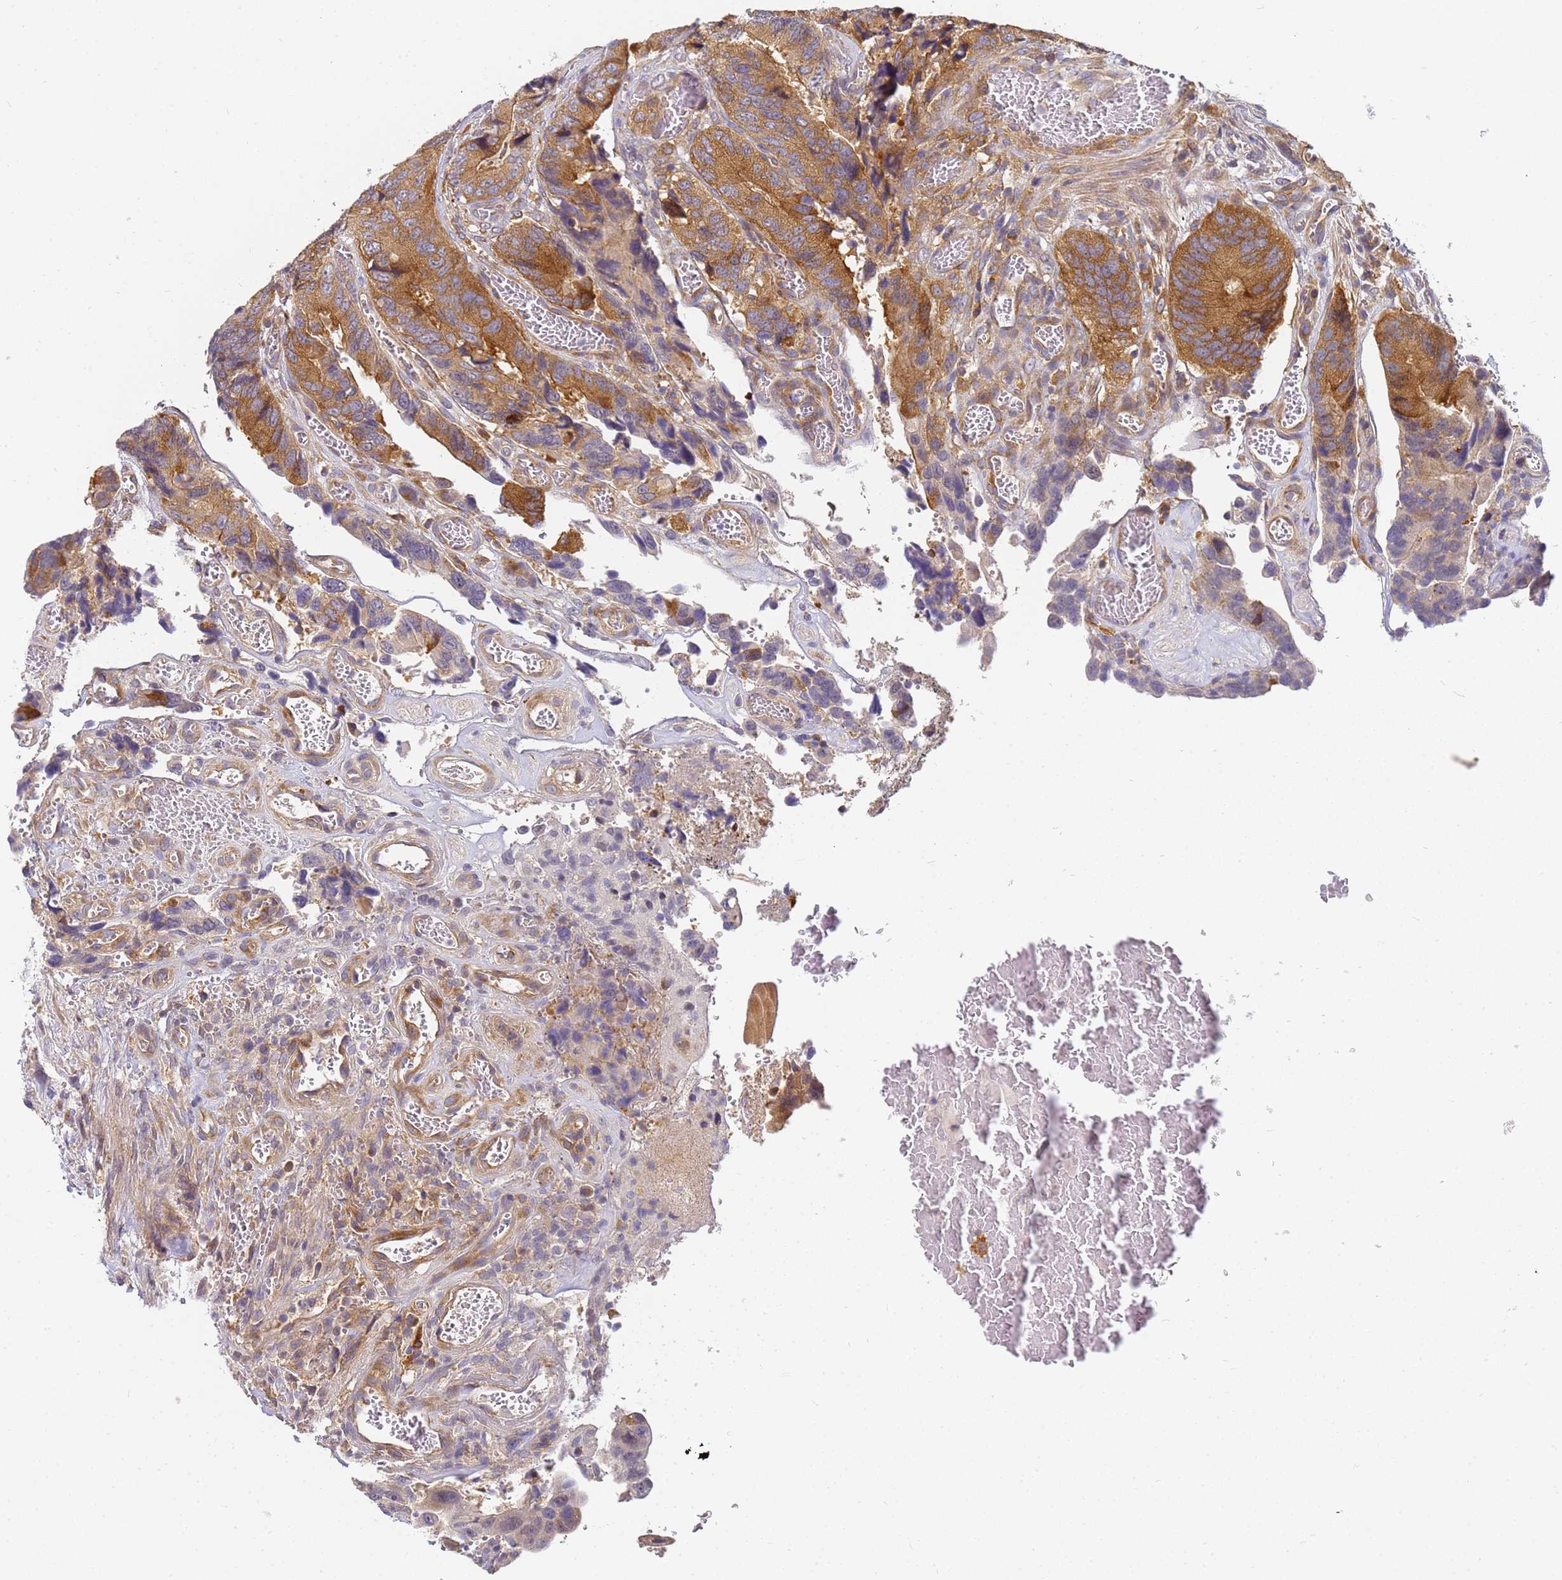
{"staining": {"intensity": "moderate", "quantity": ">75%", "location": "cytoplasmic/membranous"}, "tissue": "colorectal cancer", "cell_type": "Tumor cells", "image_type": "cancer", "snomed": [{"axis": "morphology", "description": "Adenocarcinoma, NOS"}, {"axis": "topography", "description": "Colon"}], "caption": "About >75% of tumor cells in human colorectal cancer (adenocarcinoma) show moderate cytoplasmic/membranous protein positivity as visualized by brown immunohistochemical staining.", "gene": "CHM", "patient": {"sex": "male", "age": 84}}